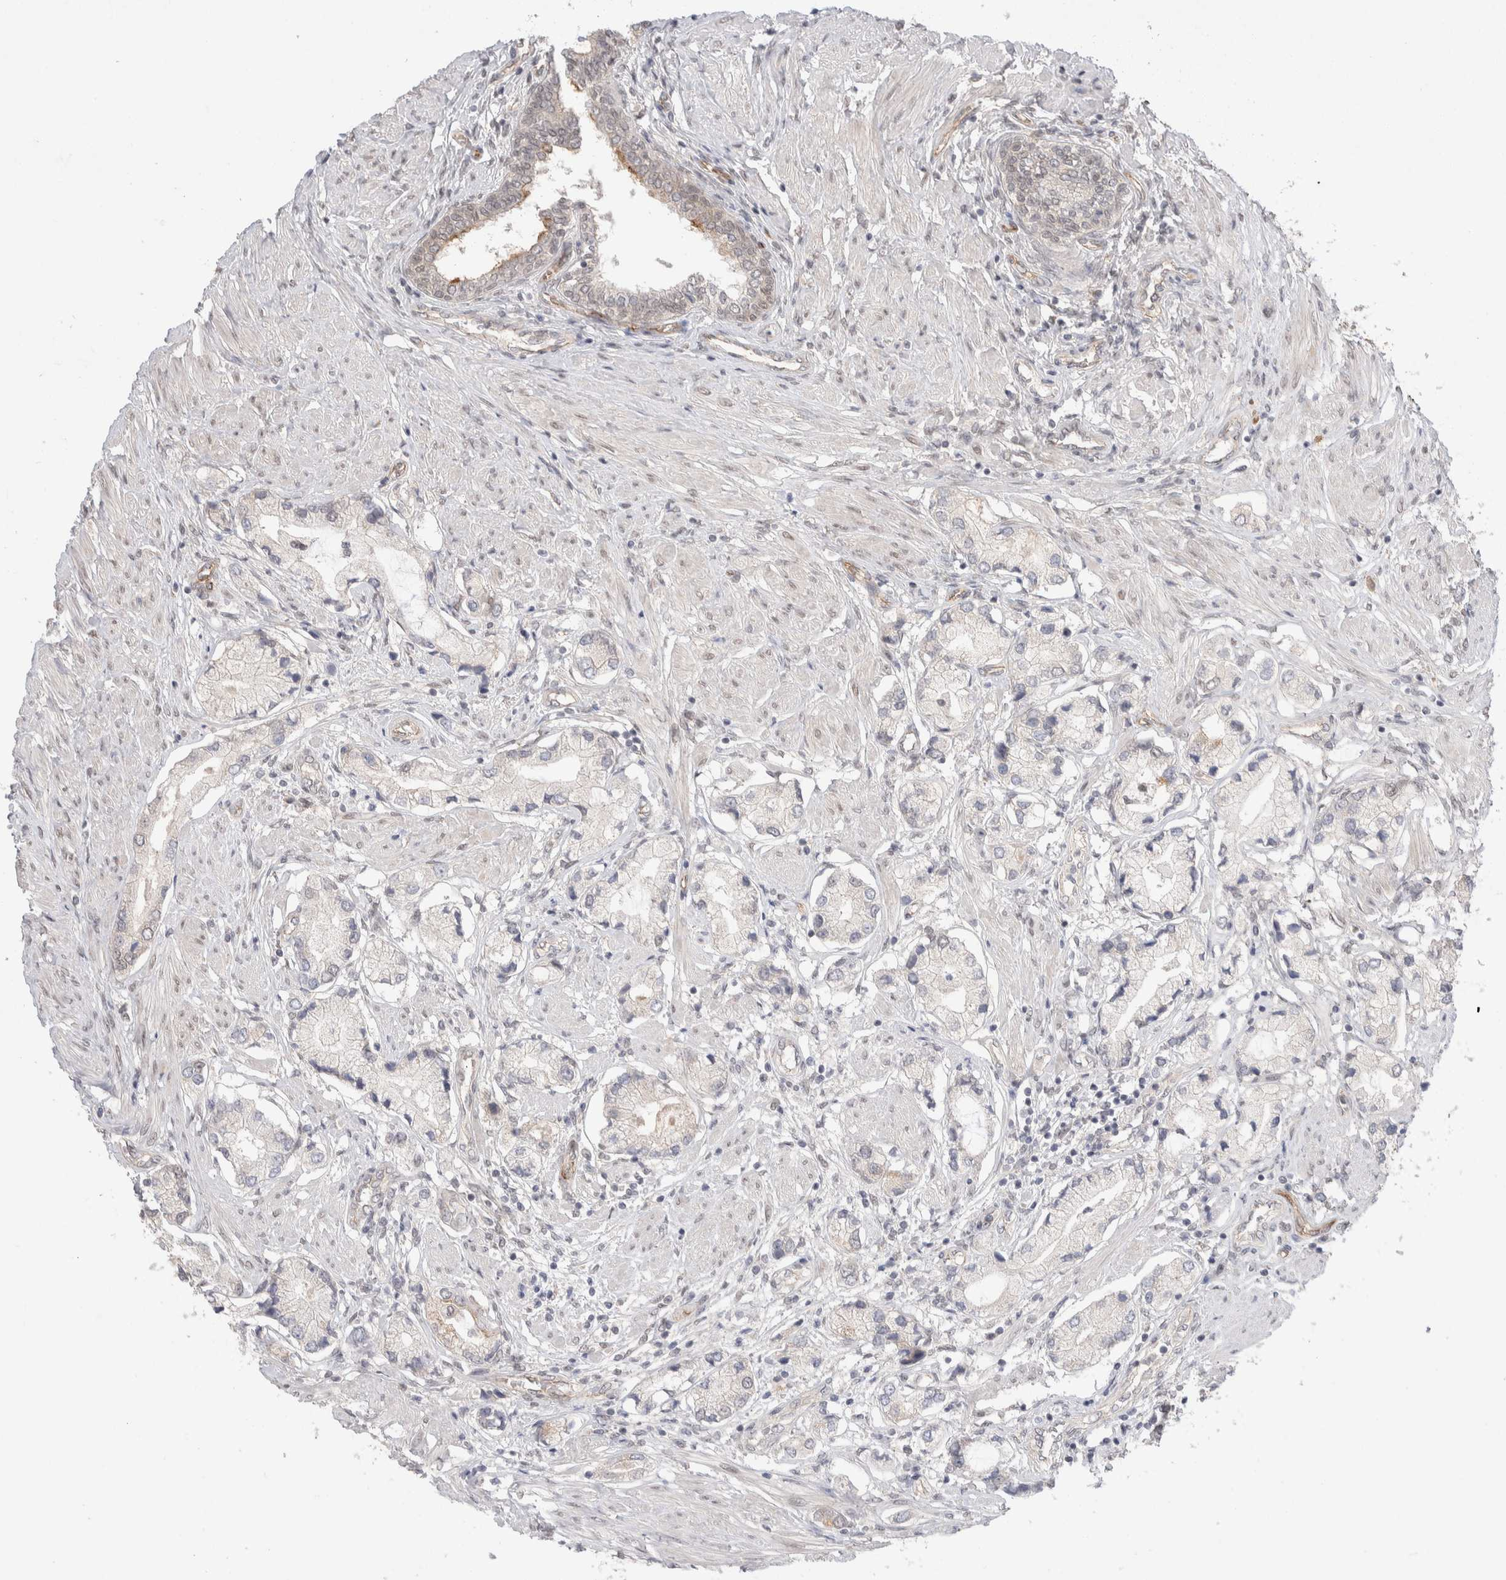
{"staining": {"intensity": "weak", "quantity": "<25%", "location": "nuclear"}, "tissue": "prostate cancer", "cell_type": "Tumor cells", "image_type": "cancer", "snomed": [{"axis": "morphology", "description": "Adenocarcinoma, Low grade"}, {"axis": "topography", "description": "Prostate"}], "caption": "Tumor cells are negative for brown protein staining in prostate cancer (adenocarcinoma (low-grade)).", "gene": "ZNF704", "patient": {"sex": "male", "age": 71}}